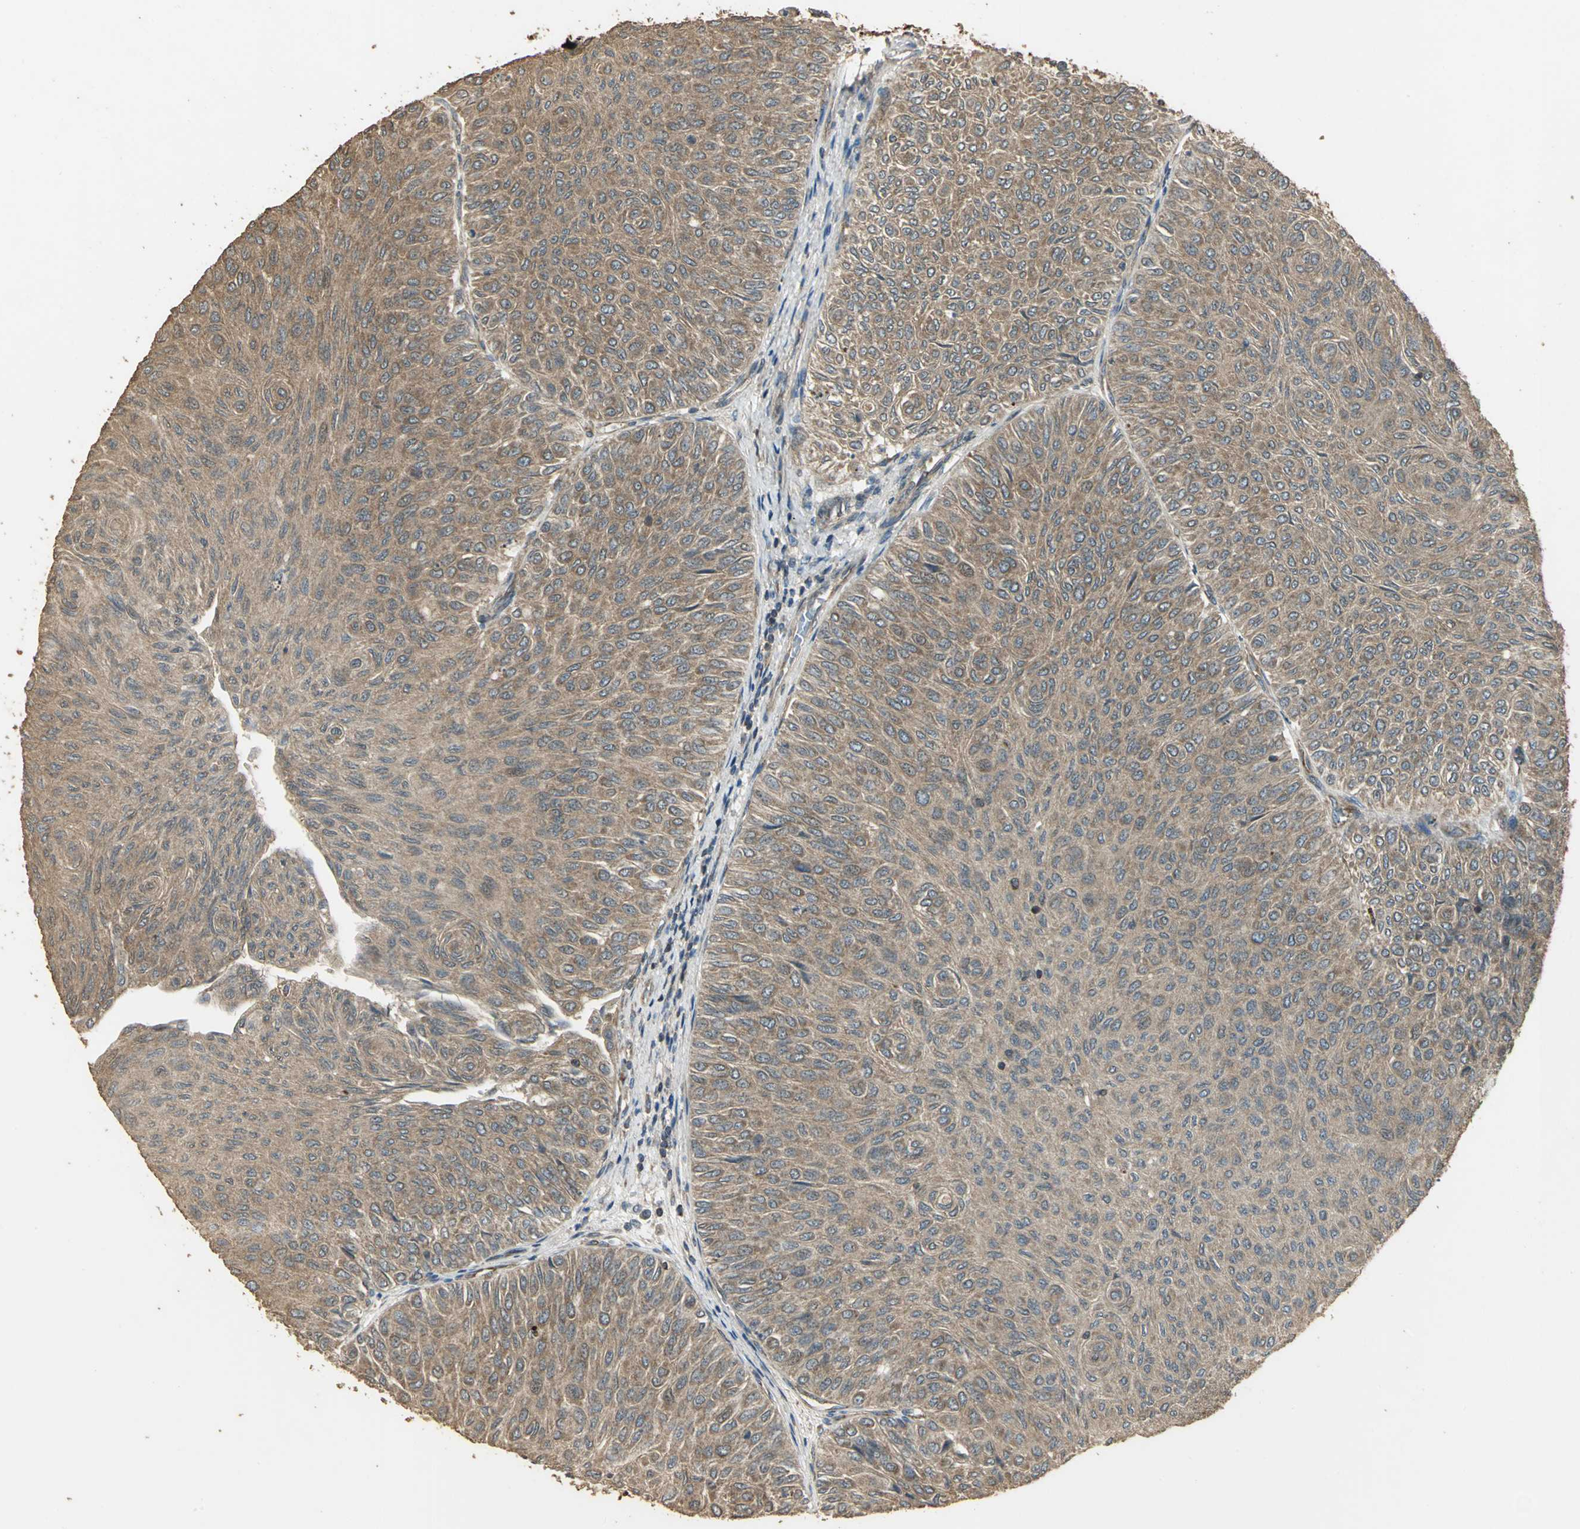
{"staining": {"intensity": "strong", "quantity": ">75%", "location": "cytoplasmic/membranous"}, "tissue": "urothelial cancer", "cell_type": "Tumor cells", "image_type": "cancer", "snomed": [{"axis": "morphology", "description": "Urothelial carcinoma, Low grade"}, {"axis": "topography", "description": "Urinary bladder"}], "caption": "Urothelial cancer tissue exhibits strong cytoplasmic/membranous positivity in about >75% of tumor cells", "gene": "KANK1", "patient": {"sex": "male", "age": 78}}